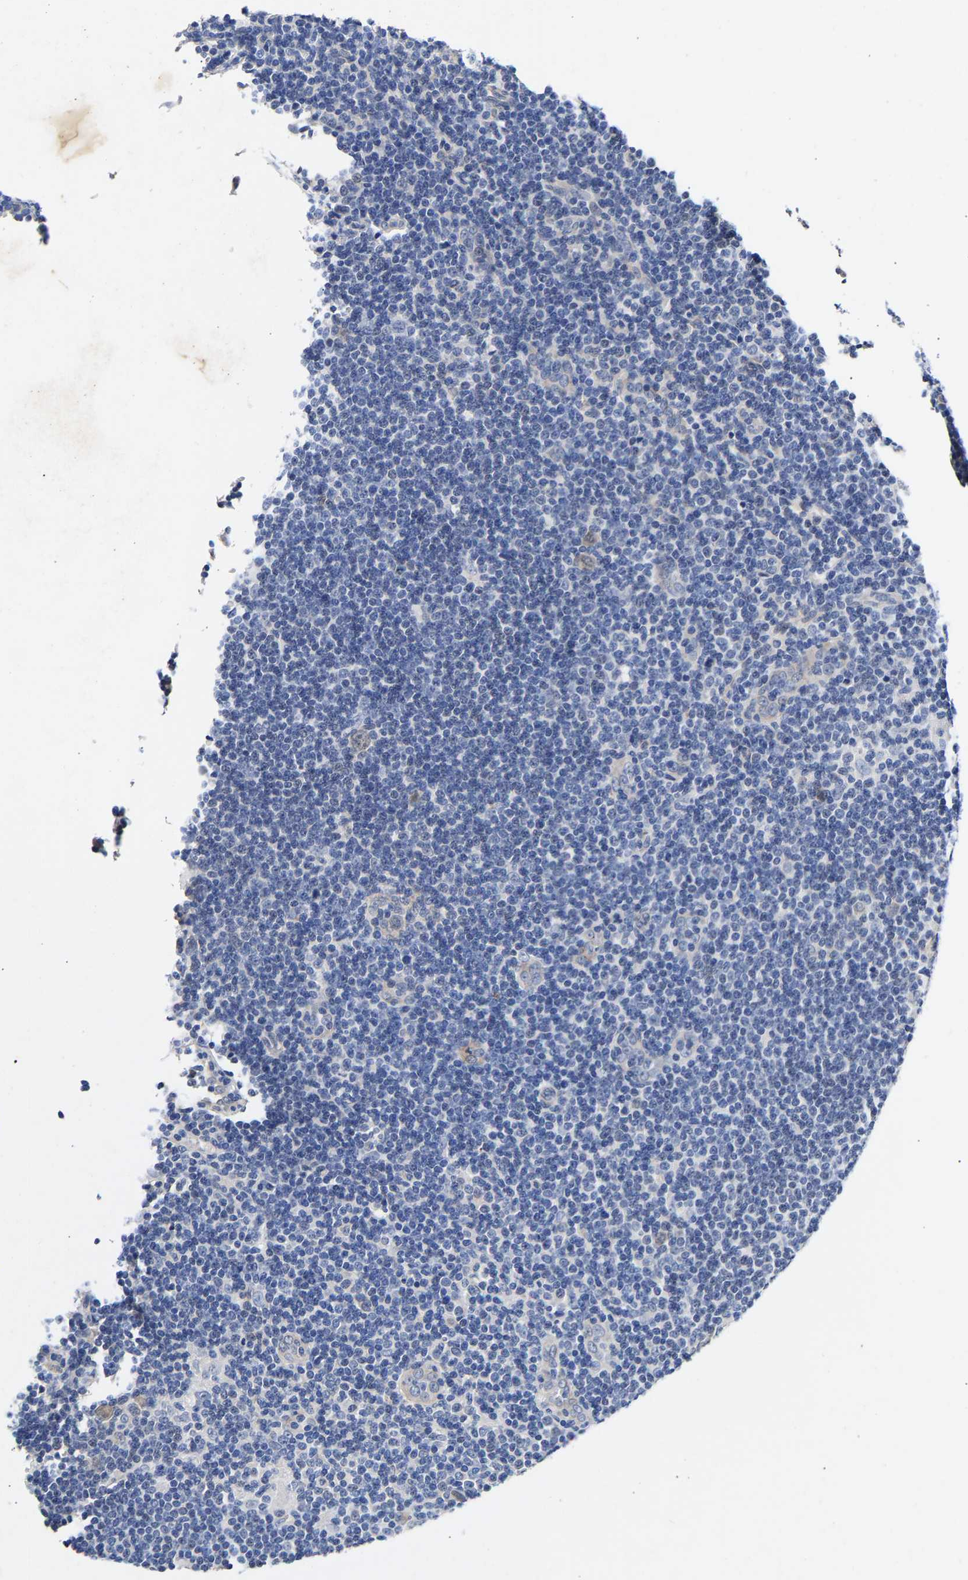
{"staining": {"intensity": "moderate", "quantity": "25%-75%", "location": "cytoplasmic/membranous"}, "tissue": "lymphoma", "cell_type": "Tumor cells", "image_type": "cancer", "snomed": [{"axis": "morphology", "description": "Hodgkin's disease, NOS"}, {"axis": "topography", "description": "Lymph node"}], "caption": "The immunohistochemical stain highlights moderate cytoplasmic/membranous staining in tumor cells of lymphoma tissue.", "gene": "CCDC6", "patient": {"sex": "female", "age": 57}}